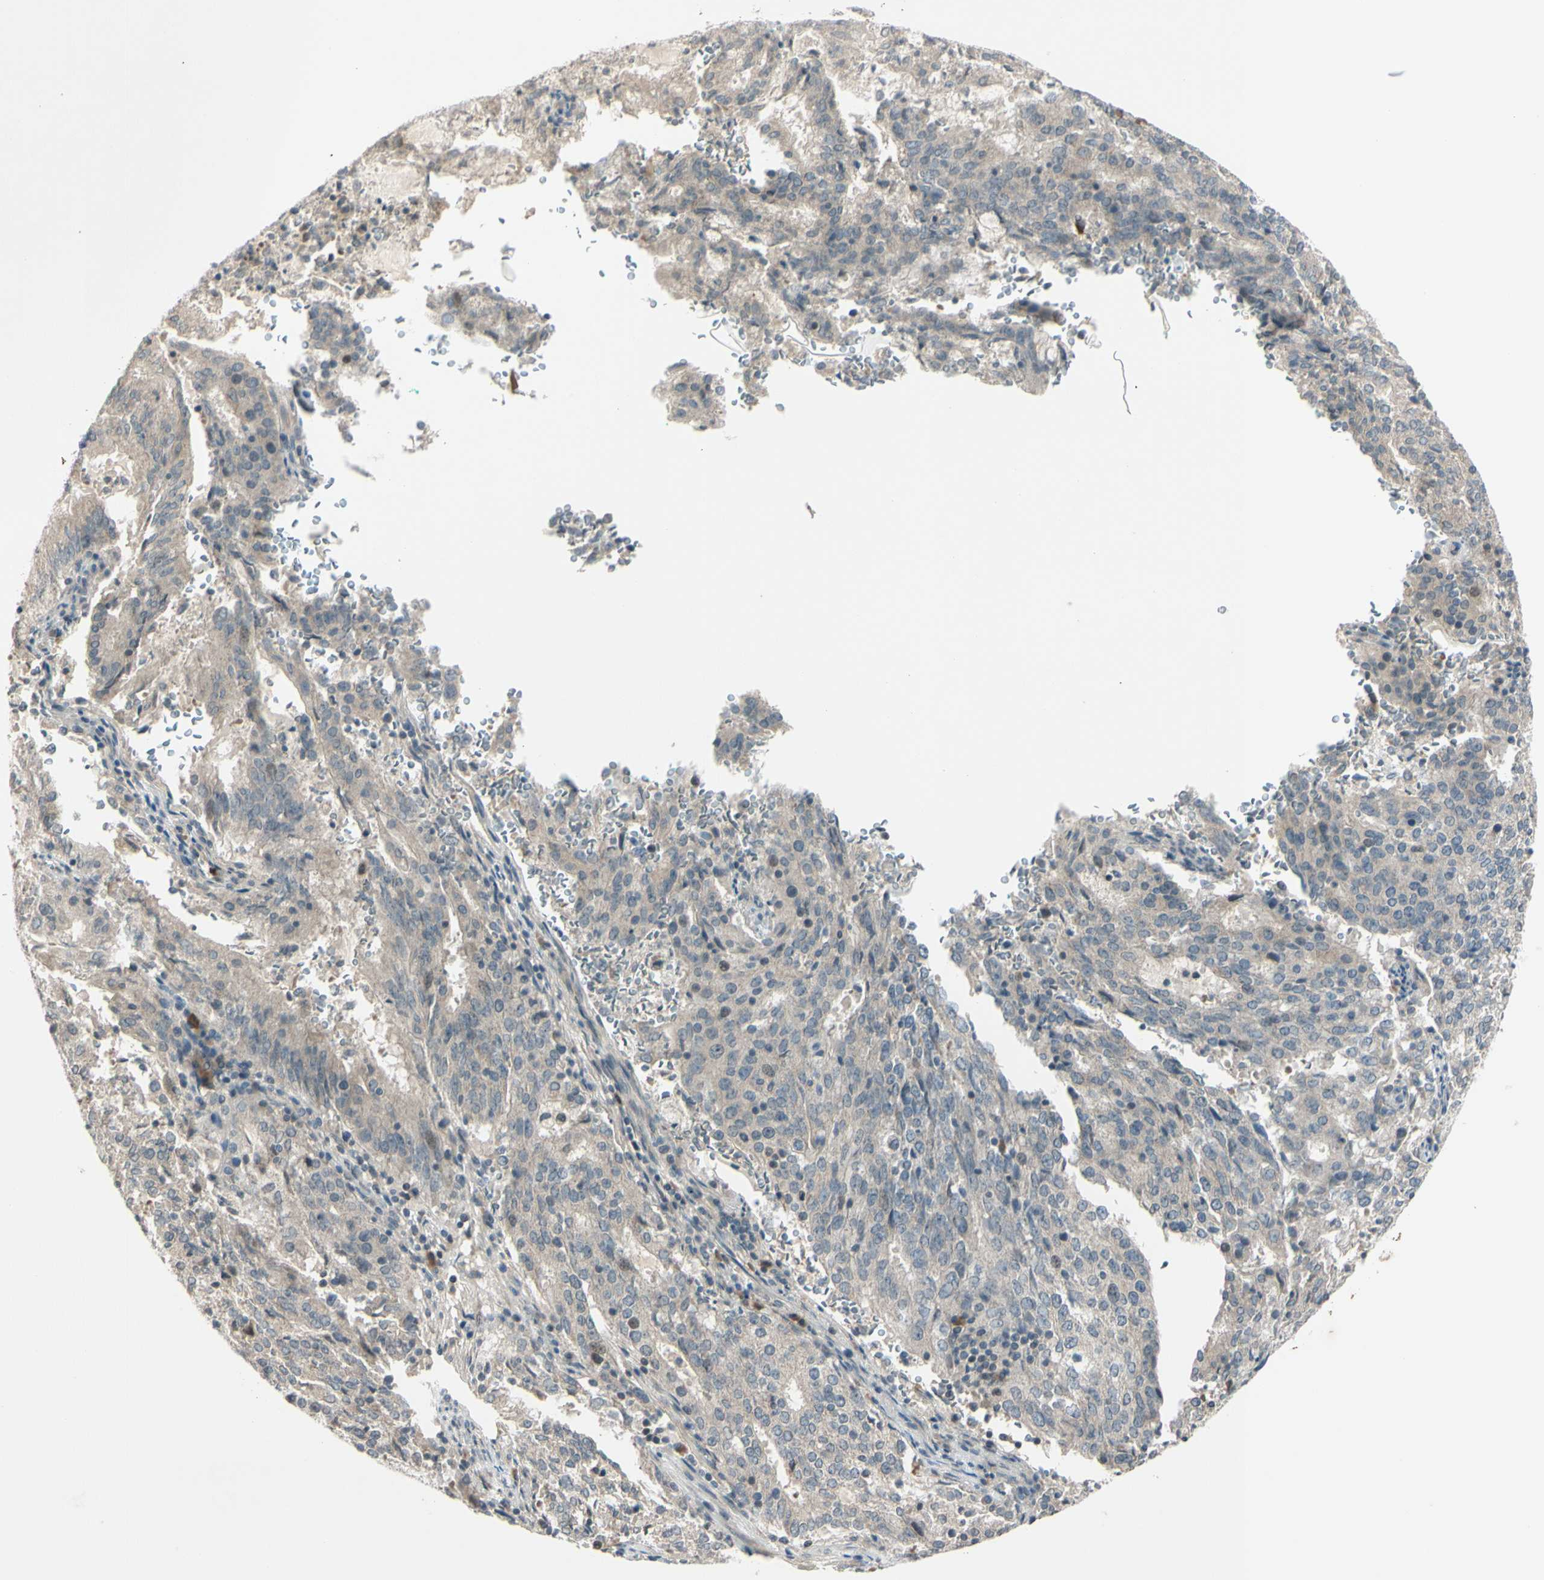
{"staining": {"intensity": "weak", "quantity": ">75%", "location": "cytoplasmic/membranous"}, "tissue": "cervical cancer", "cell_type": "Tumor cells", "image_type": "cancer", "snomed": [{"axis": "morphology", "description": "Adenocarcinoma, NOS"}, {"axis": "topography", "description": "Cervix"}], "caption": "Protein analysis of cervical cancer (adenocarcinoma) tissue demonstrates weak cytoplasmic/membranous expression in about >75% of tumor cells. (DAB = brown stain, brightfield microscopy at high magnification).", "gene": "FGF10", "patient": {"sex": "female", "age": 44}}